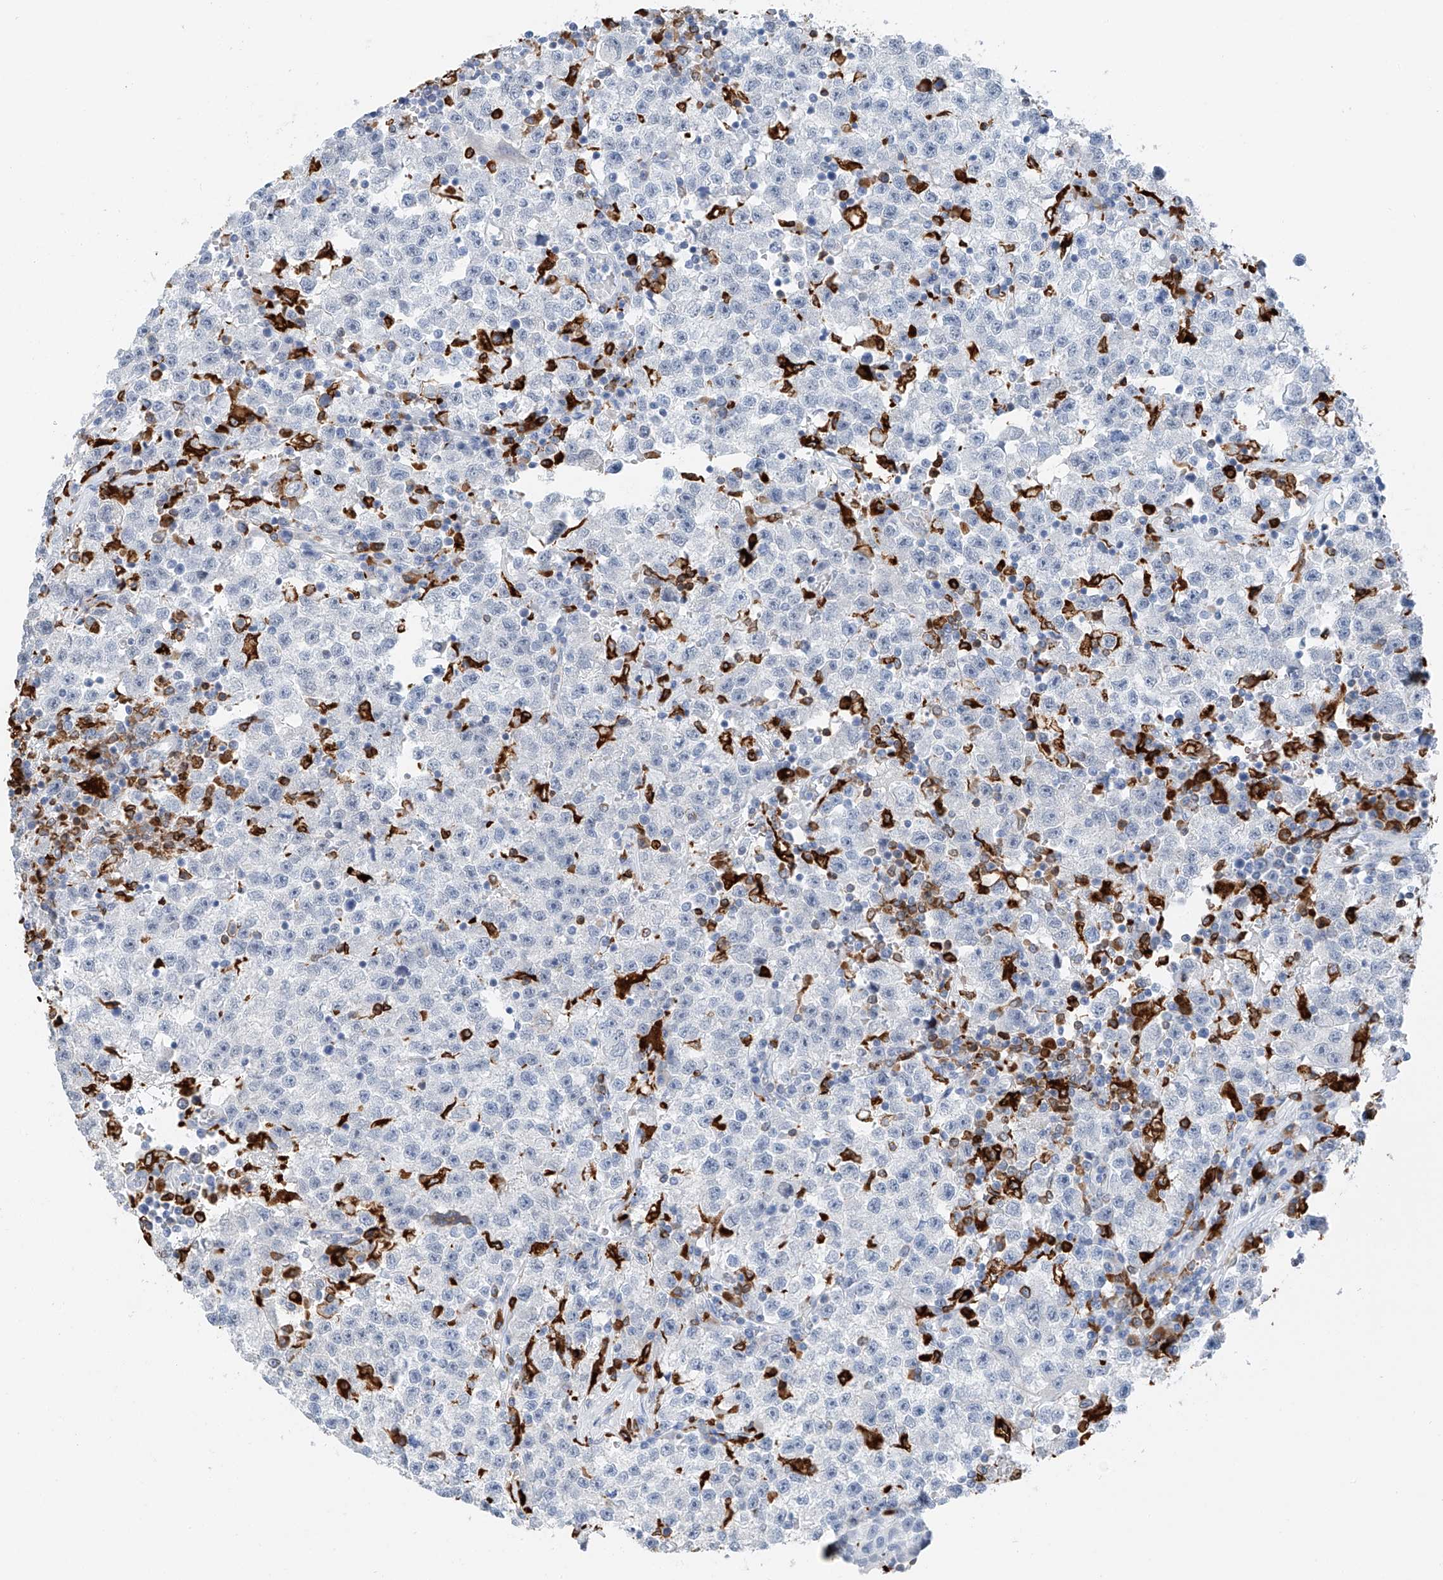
{"staining": {"intensity": "negative", "quantity": "none", "location": "none"}, "tissue": "testis cancer", "cell_type": "Tumor cells", "image_type": "cancer", "snomed": [{"axis": "morphology", "description": "Seminoma, NOS"}, {"axis": "topography", "description": "Testis"}], "caption": "The micrograph demonstrates no staining of tumor cells in testis cancer (seminoma).", "gene": "TBXAS1", "patient": {"sex": "male", "age": 22}}